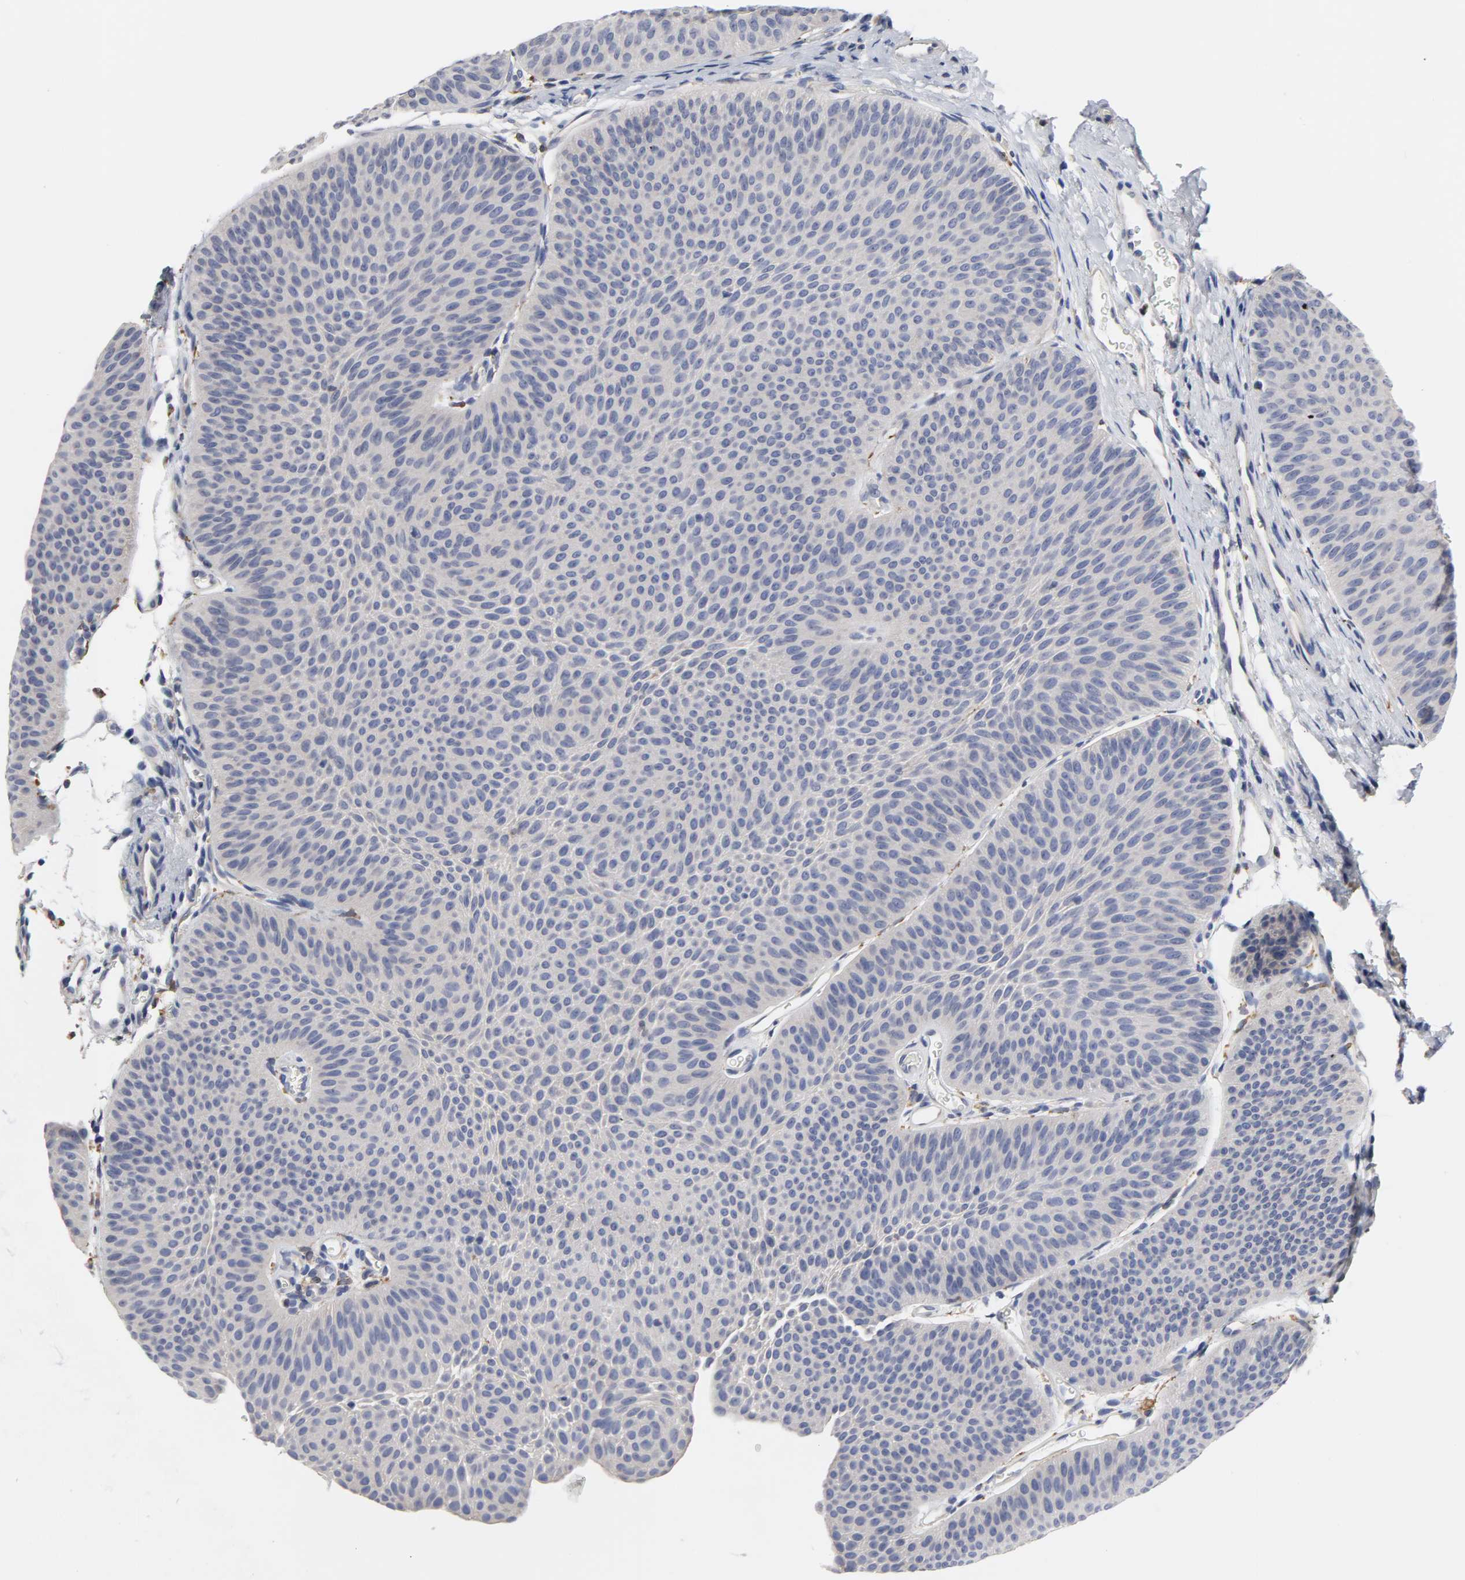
{"staining": {"intensity": "negative", "quantity": "none", "location": "none"}, "tissue": "urothelial cancer", "cell_type": "Tumor cells", "image_type": "cancer", "snomed": [{"axis": "morphology", "description": "Urothelial carcinoma, Low grade"}, {"axis": "topography", "description": "Urinary bladder"}], "caption": "Immunohistochemistry of human urothelial cancer exhibits no positivity in tumor cells.", "gene": "HCK", "patient": {"sex": "female", "age": 60}}